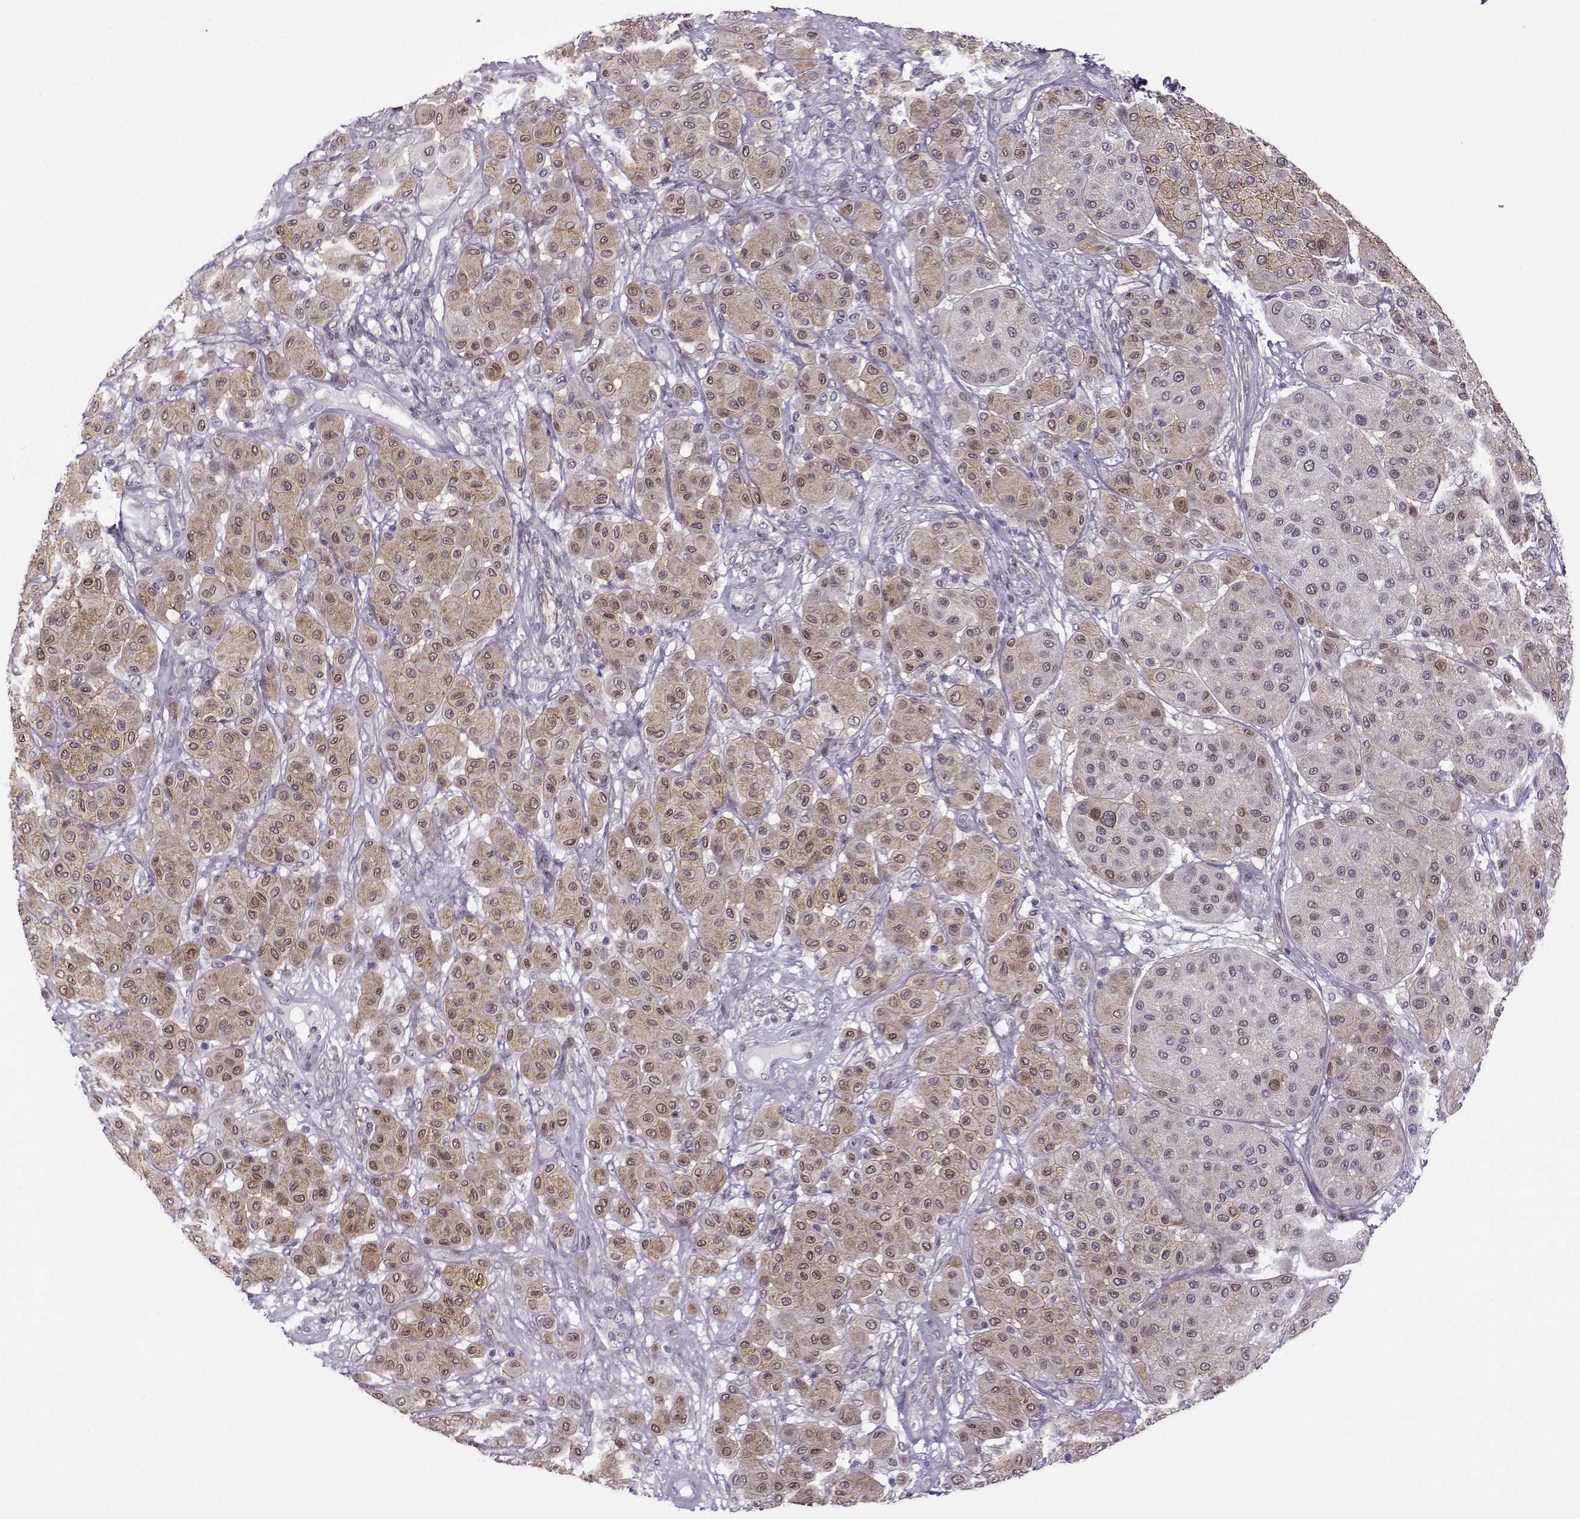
{"staining": {"intensity": "weak", "quantity": "25%-75%", "location": "cytoplasmic/membranous"}, "tissue": "melanoma", "cell_type": "Tumor cells", "image_type": "cancer", "snomed": [{"axis": "morphology", "description": "Malignant melanoma, Metastatic site"}, {"axis": "topography", "description": "Smooth muscle"}], "caption": "Melanoma stained for a protein (brown) exhibits weak cytoplasmic/membranous positive expression in about 25%-75% of tumor cells.", "gene": "BACH1", "patient": {"sex": "male", "age": 41}}